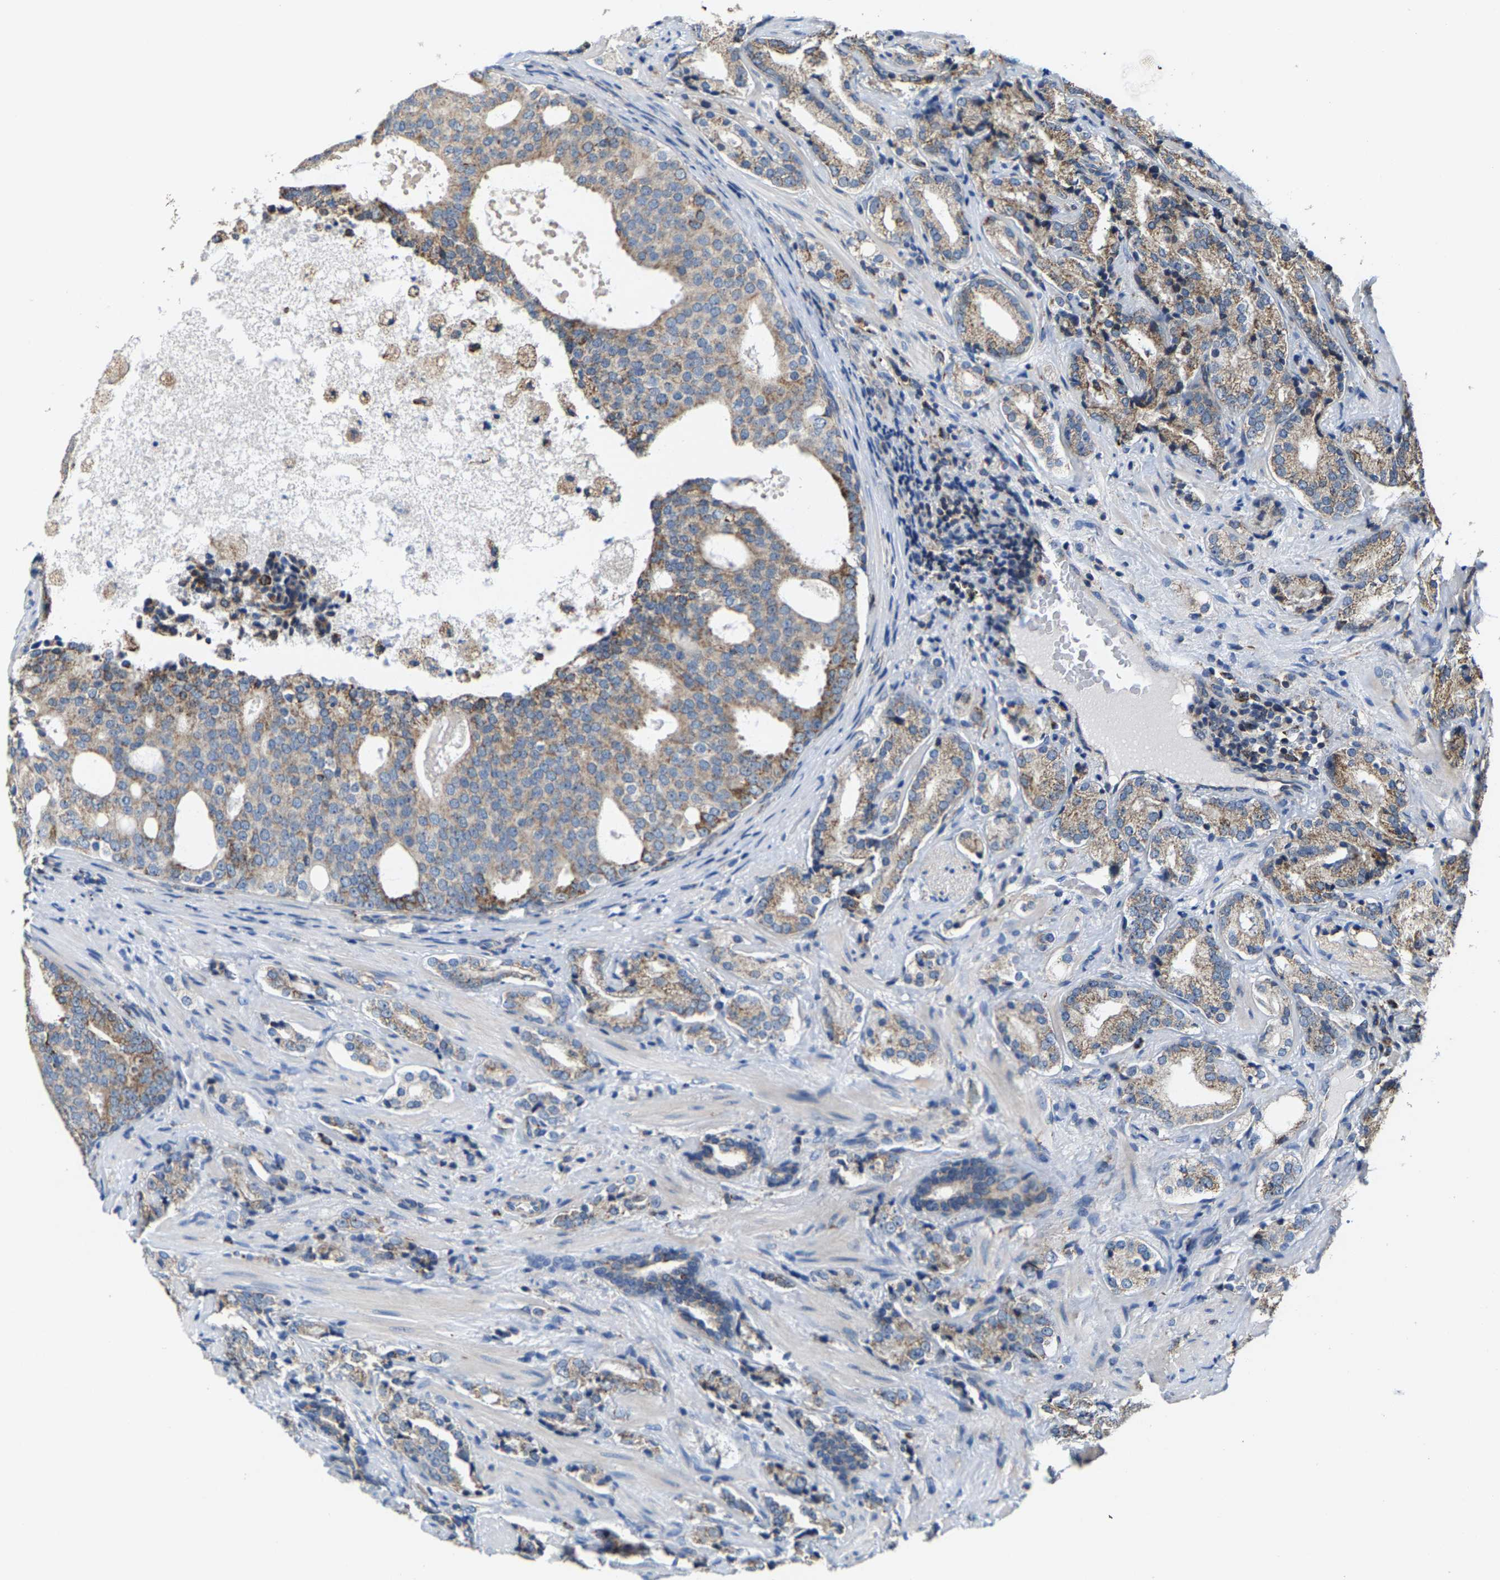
{"staining": {"intensity": "moderate", "quantity": "25%-75%", "location": "cytoplasmic/membranous"}, "tissue": "prostate cancer", "cell_type": "Tumor cells", "image_type": "cancer", "snomed": [{"axis": "morphology", "description": "Adenocarcinoma, High grade"}, {"axis": "topography", "description": "Prostate"}], "caption": "Immunohistochemical staining of prostate adenocarcinoma (high-grade) demonstrates medium levels of moderate cytoplasmic/membranous expression in approximately 25%-75% of tumor cells. Using DAB (3,3'-diaminobenzidine) (brown) and hematoxylin (blue) stains, captured at high magnification using brightfield microscopy.", "gene": "SHMT2", "patient": {"sex": "male", "age": 71}}